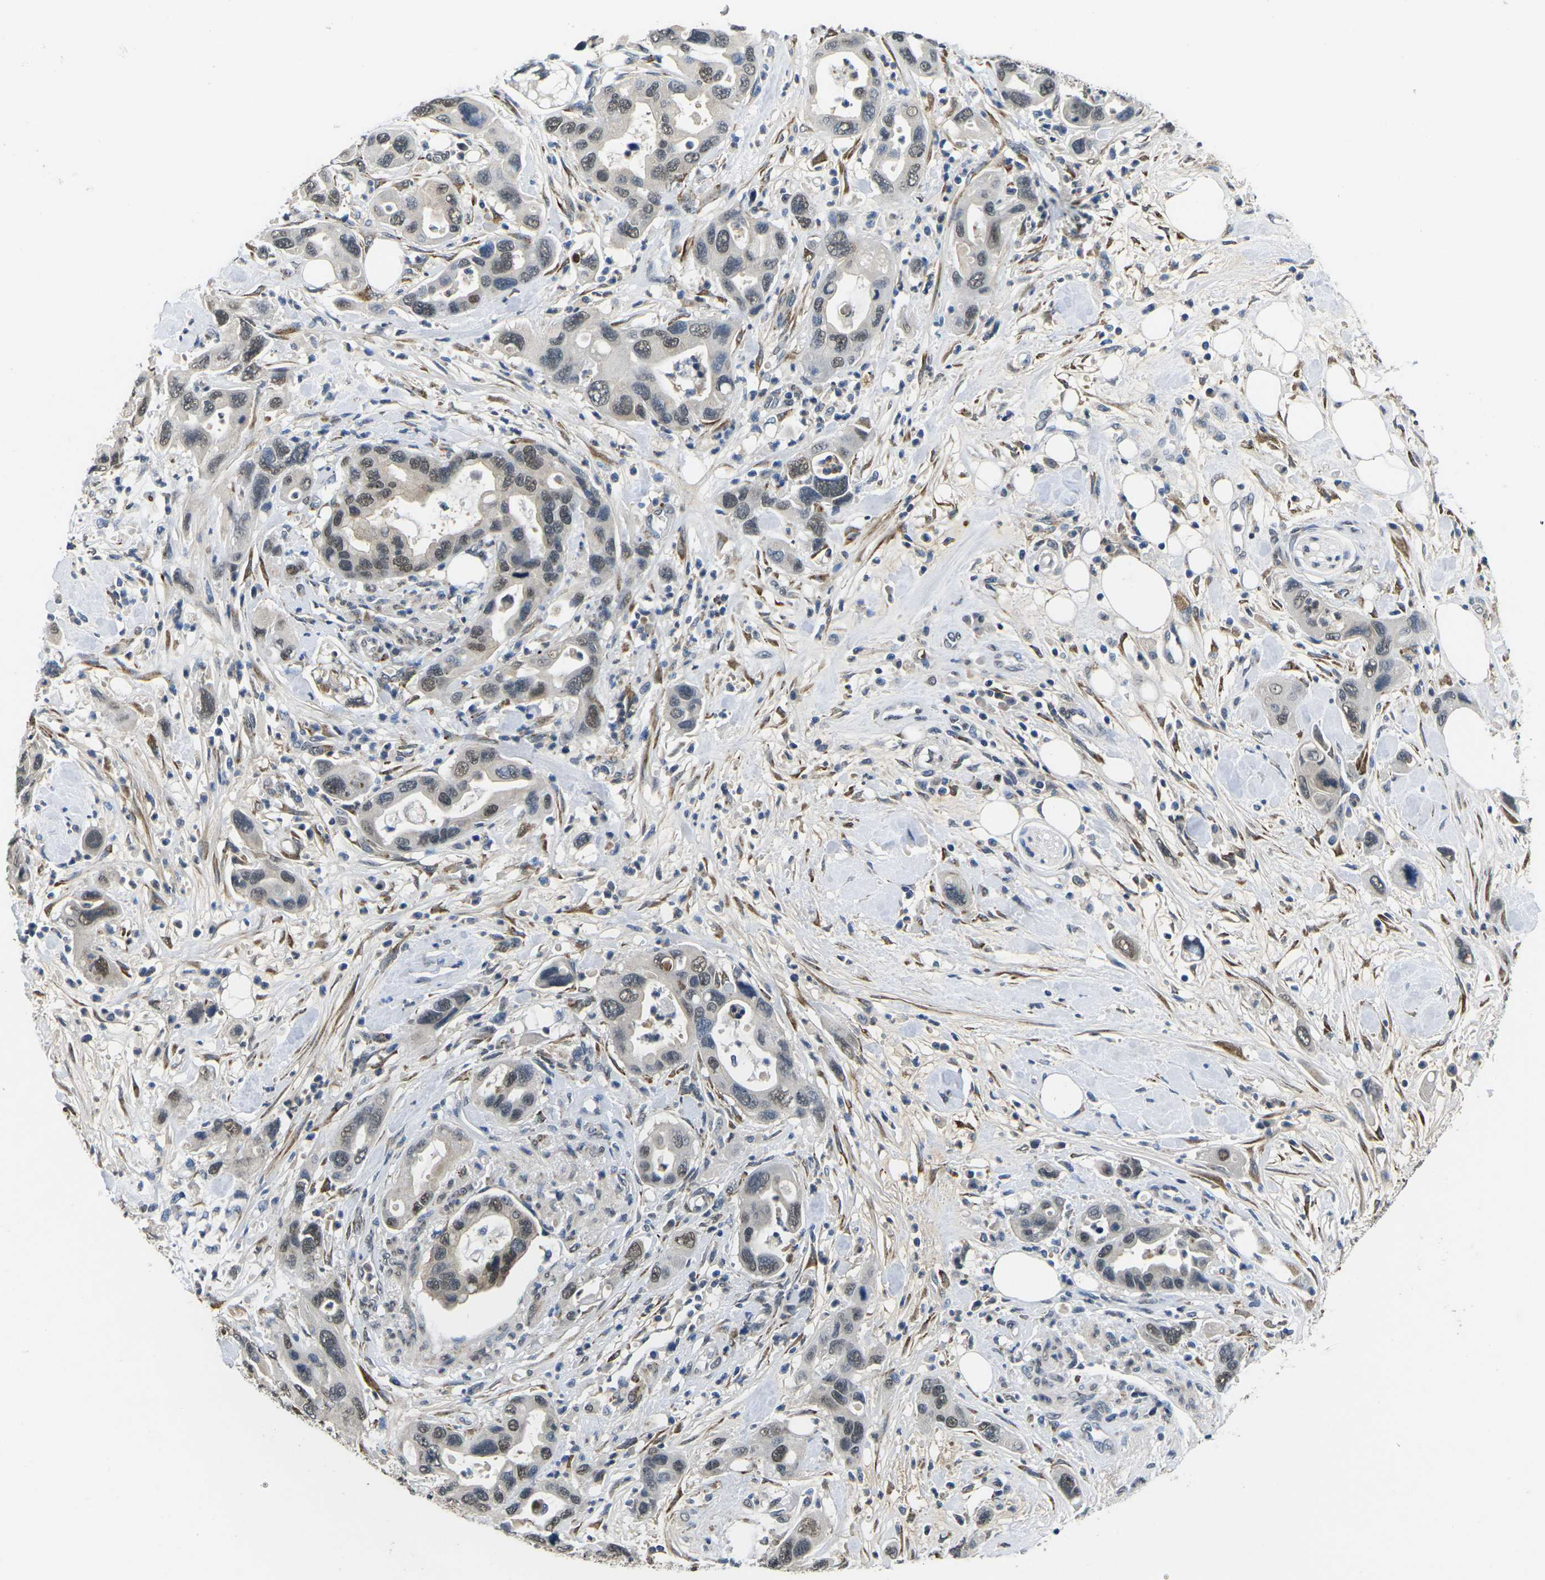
{"staining": {"intensity": "weak", "quantity": "25%-75%", "location": "nuclear"}, "tissue": "pancreatic cancer", "cell_type": "Tumor cells", "image_type": "cancer", "snomed": [{"axis": "morphology", "description": "Normal tissue, NOS"}, {"axis": "morphology", "description": "Adenocarcinoma, NOS"}, {"axis": "topography", "description": "Pancreas"}], "caption": "About 25%-75% of tumor cells in human pancreatic cancer demonstrate weak nuclear protein expression as visualized by brown immunohistochemical staining.", "gene": "SCNN1B", "patient": {"sex": "female", "age": 71}}